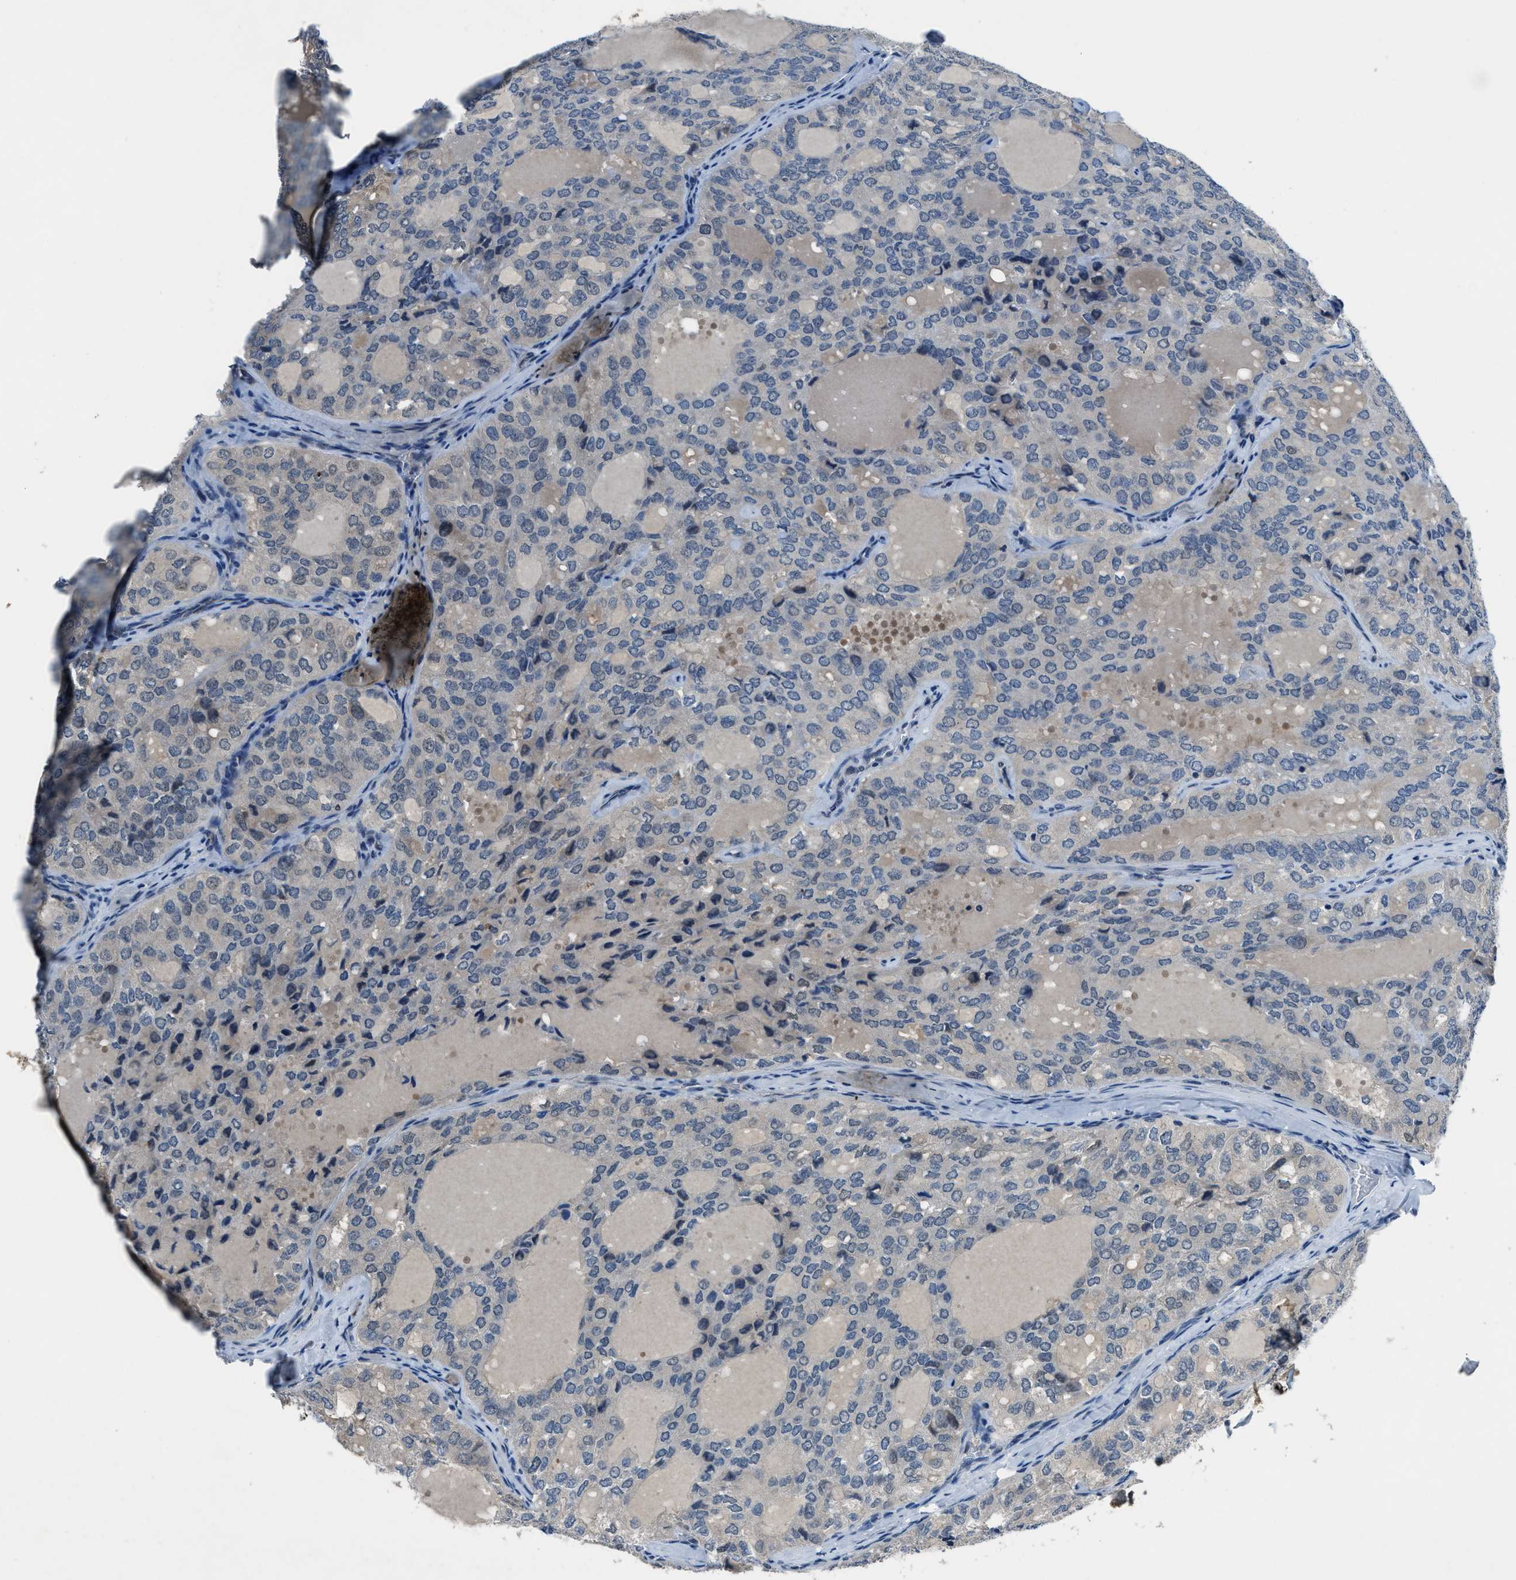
{"staining": {"intensity": "negative", "quantity": "none", "location": "none"}, "tissue": "thyroid cancer", "cell_type": "Tumor cells", "image_type": "cancer", "snomed": [{"axis": "morphology", "description": "Follicular adenoma carcinoma, NOS"}, {"axis": "topography", "description": "Thyroid gland"}], "caption": "IHC image of human thyroid follicular adenoma carcinoma stained for a protein (brown), which shows no staining in tumor cells.", "gene": "DUSP19", "patient": {"sex": "male", "age": 75}}